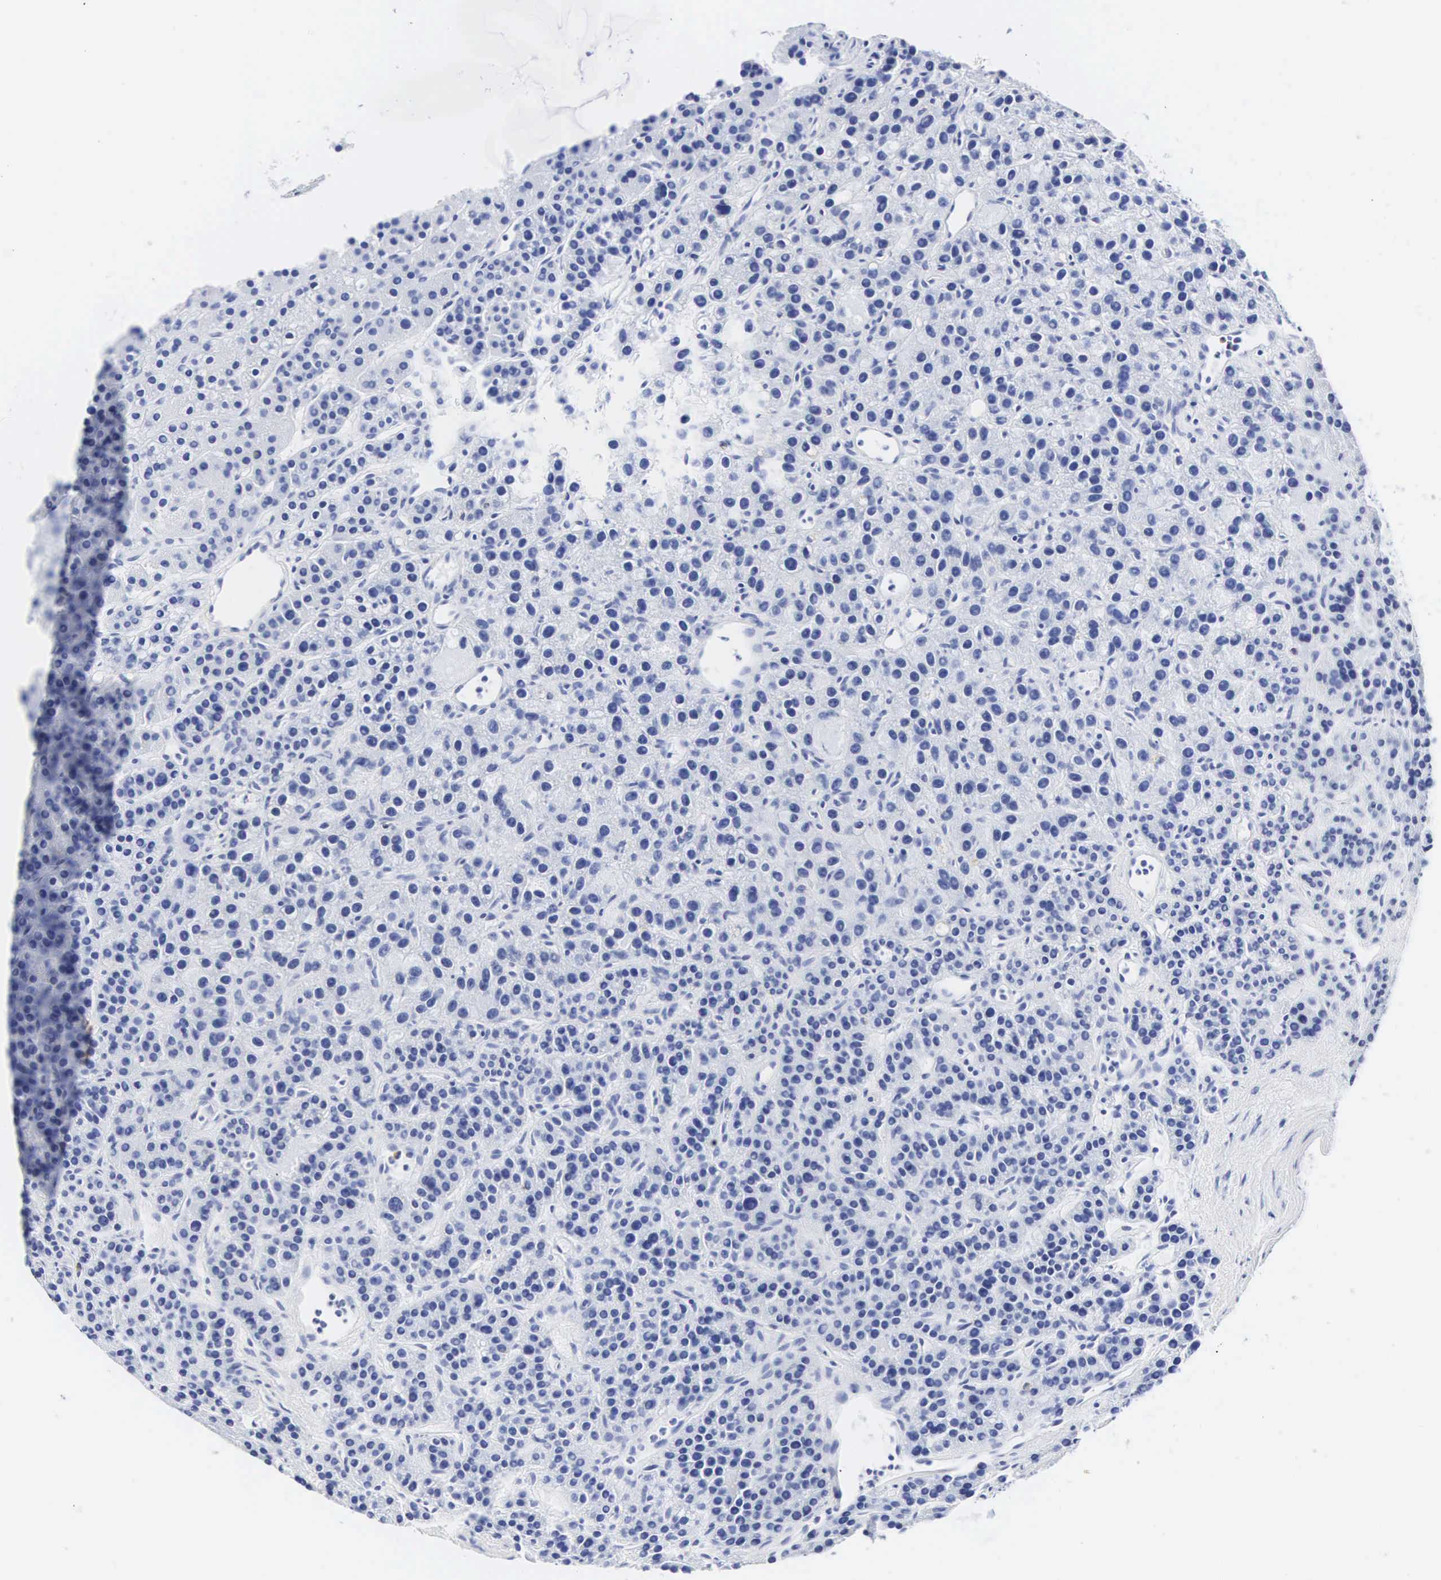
{"staining": {"intensity": "negative", "quantity": "none", "location": "none"}, "tissue": "parathyroid gland", "cell_type": "Glandular cells", "image_type": "normal", "snomed": [{"axis": "morphology", "description": "Normal tissue, NOS"}, {"axis": "topography", "description": "Parathyroid gland"}], "caption": "DAB (3,3'-diaminobenzidine) immunohistochemical staining of benign human parathyroid gland exhibits no significant expression in glandular cells.", "gene": "INS", "patient": {"sex": "female", "age": 64}}